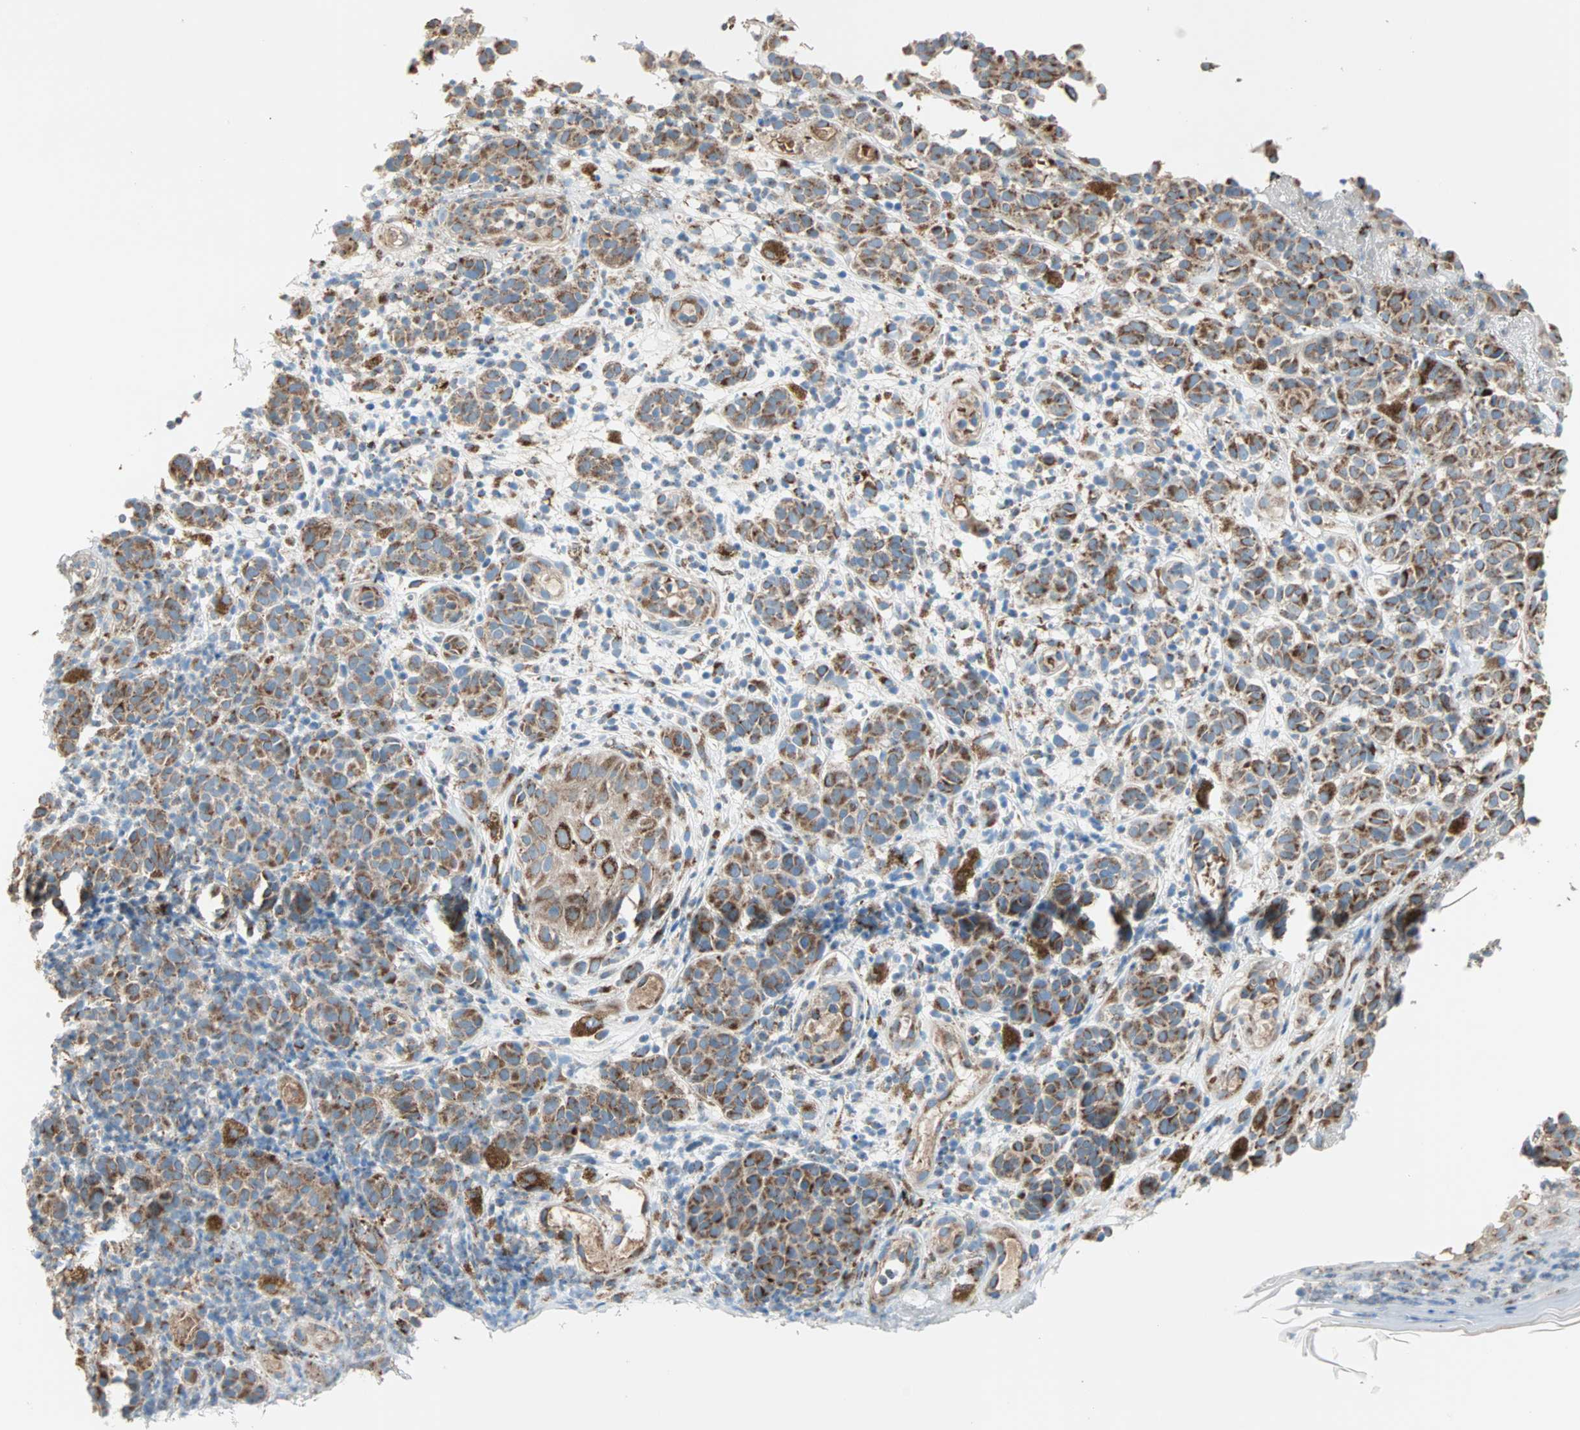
{"staining": {"intensity": "moderate", "quantity": ">75%", "location": "cytoplasmic/membranous"}, "tissue": "melanoma", "cell_type": "Tumor cells", "image_type": "cancer", "snomed": [{"axis": "morphology", "description": "Malignant melanoma, NOS"}, {"axis": "topography", "description": "Skin"}], "caption": "Melanoma tissue exhibits moderate cytoplasmic/membranous expression in approximately >75% of tumor cells", "gene": "TST", "patient": {"sex": "male", "age": 64}}